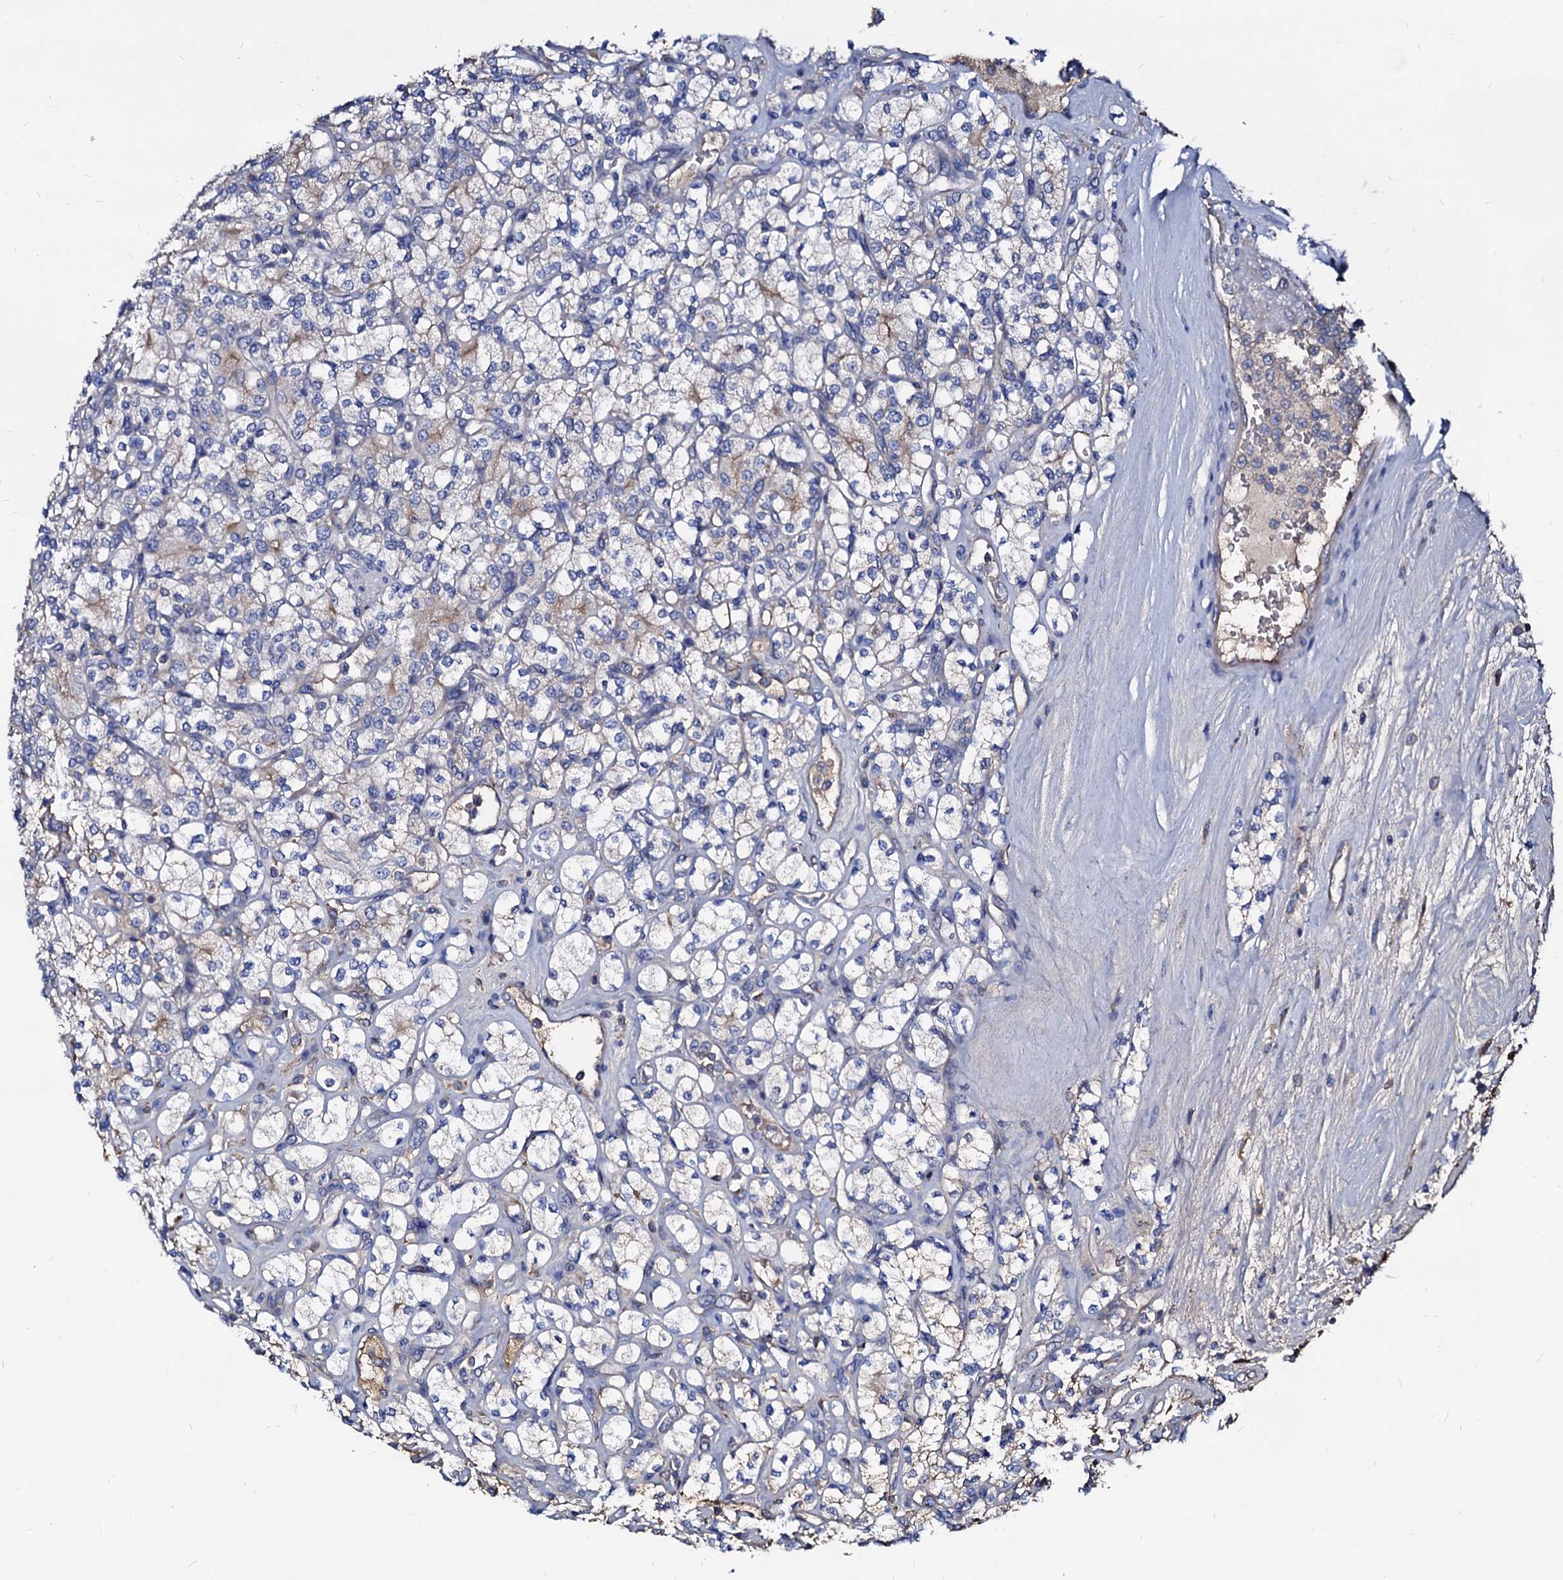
{"staining": {"intensity": "weak", "quantity": "<25%", "location": "cytoplasmic/membranous"}, "tissue": "renal cancer", "cell_type": "Tumor cells", "image_type": "cancer", "snomed": [{"axis": "morphology", "description": "Adenocarcinoma, NOS"}, {"axis": "topography", "description": "Kidney"}], "caption": "This is a photomicrograph of immunohistochemistry staining of renal cancer, which shows no positivity in tumor cells.", "gene": "CSKMT", "patient": {"sex": "male", "age": 77}}